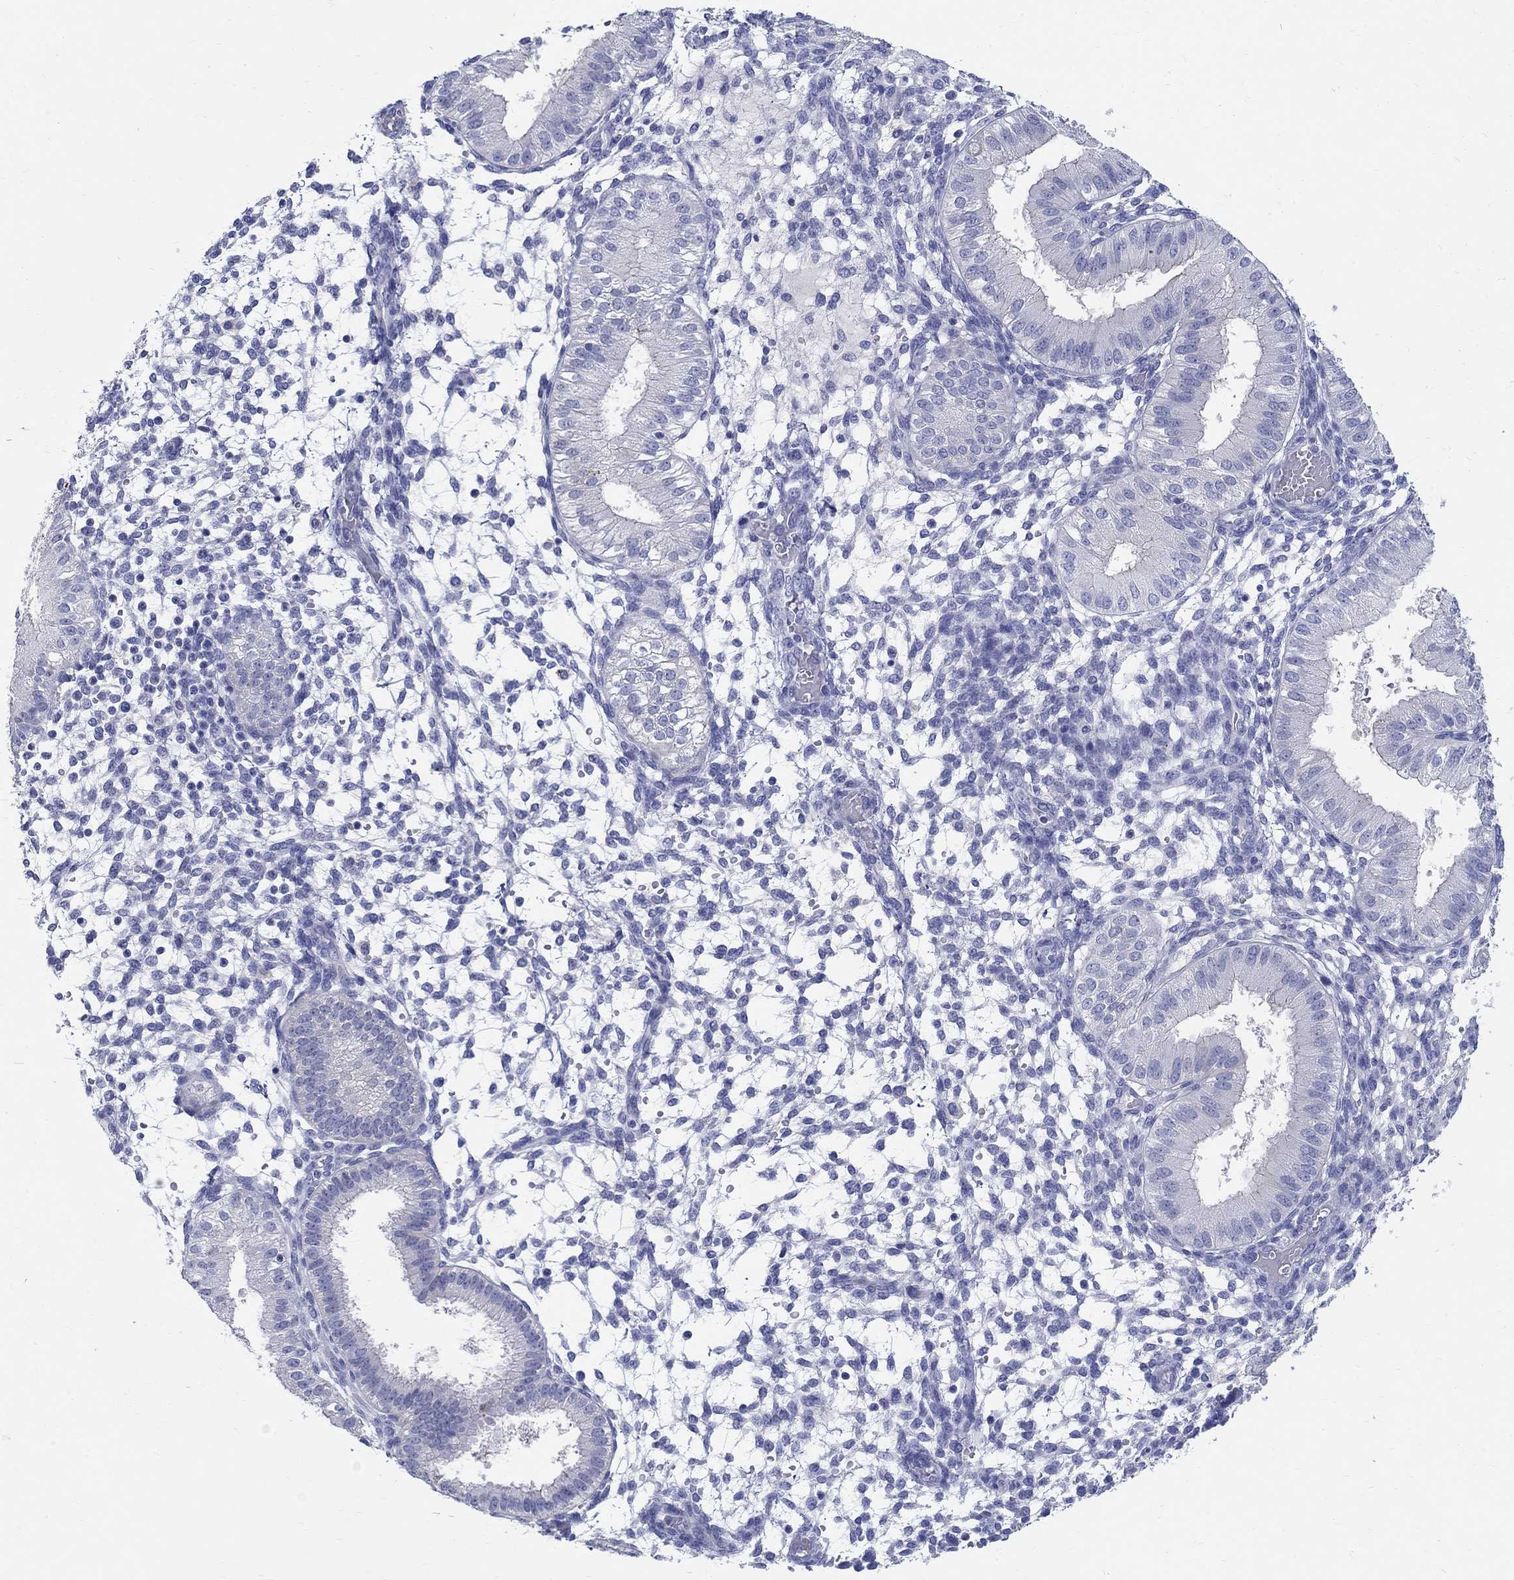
{"staining": {"intensity": "negative", "quantity": "none", "location": "none"}, "tissue": "endometrium", "cell_type": "Cells in endometrial stroma", "image_type": "normal", "snomed": [{"axis": "morphology", "description": "Normal tissue, NOS"}, {"axis": "topography", "description": "Endometrium"}], "caption": "This is a micrograph of IHC staining of unremarkable endometrium, which shows no expression in cells in endometrial stroma. (DAB (3,3'-diaminobenzidine) immunohistochemistry visualized using brightfield microscopy, high magnification).", "gene": "SOX2", "patient": {"sex": "female", "age": 43}}